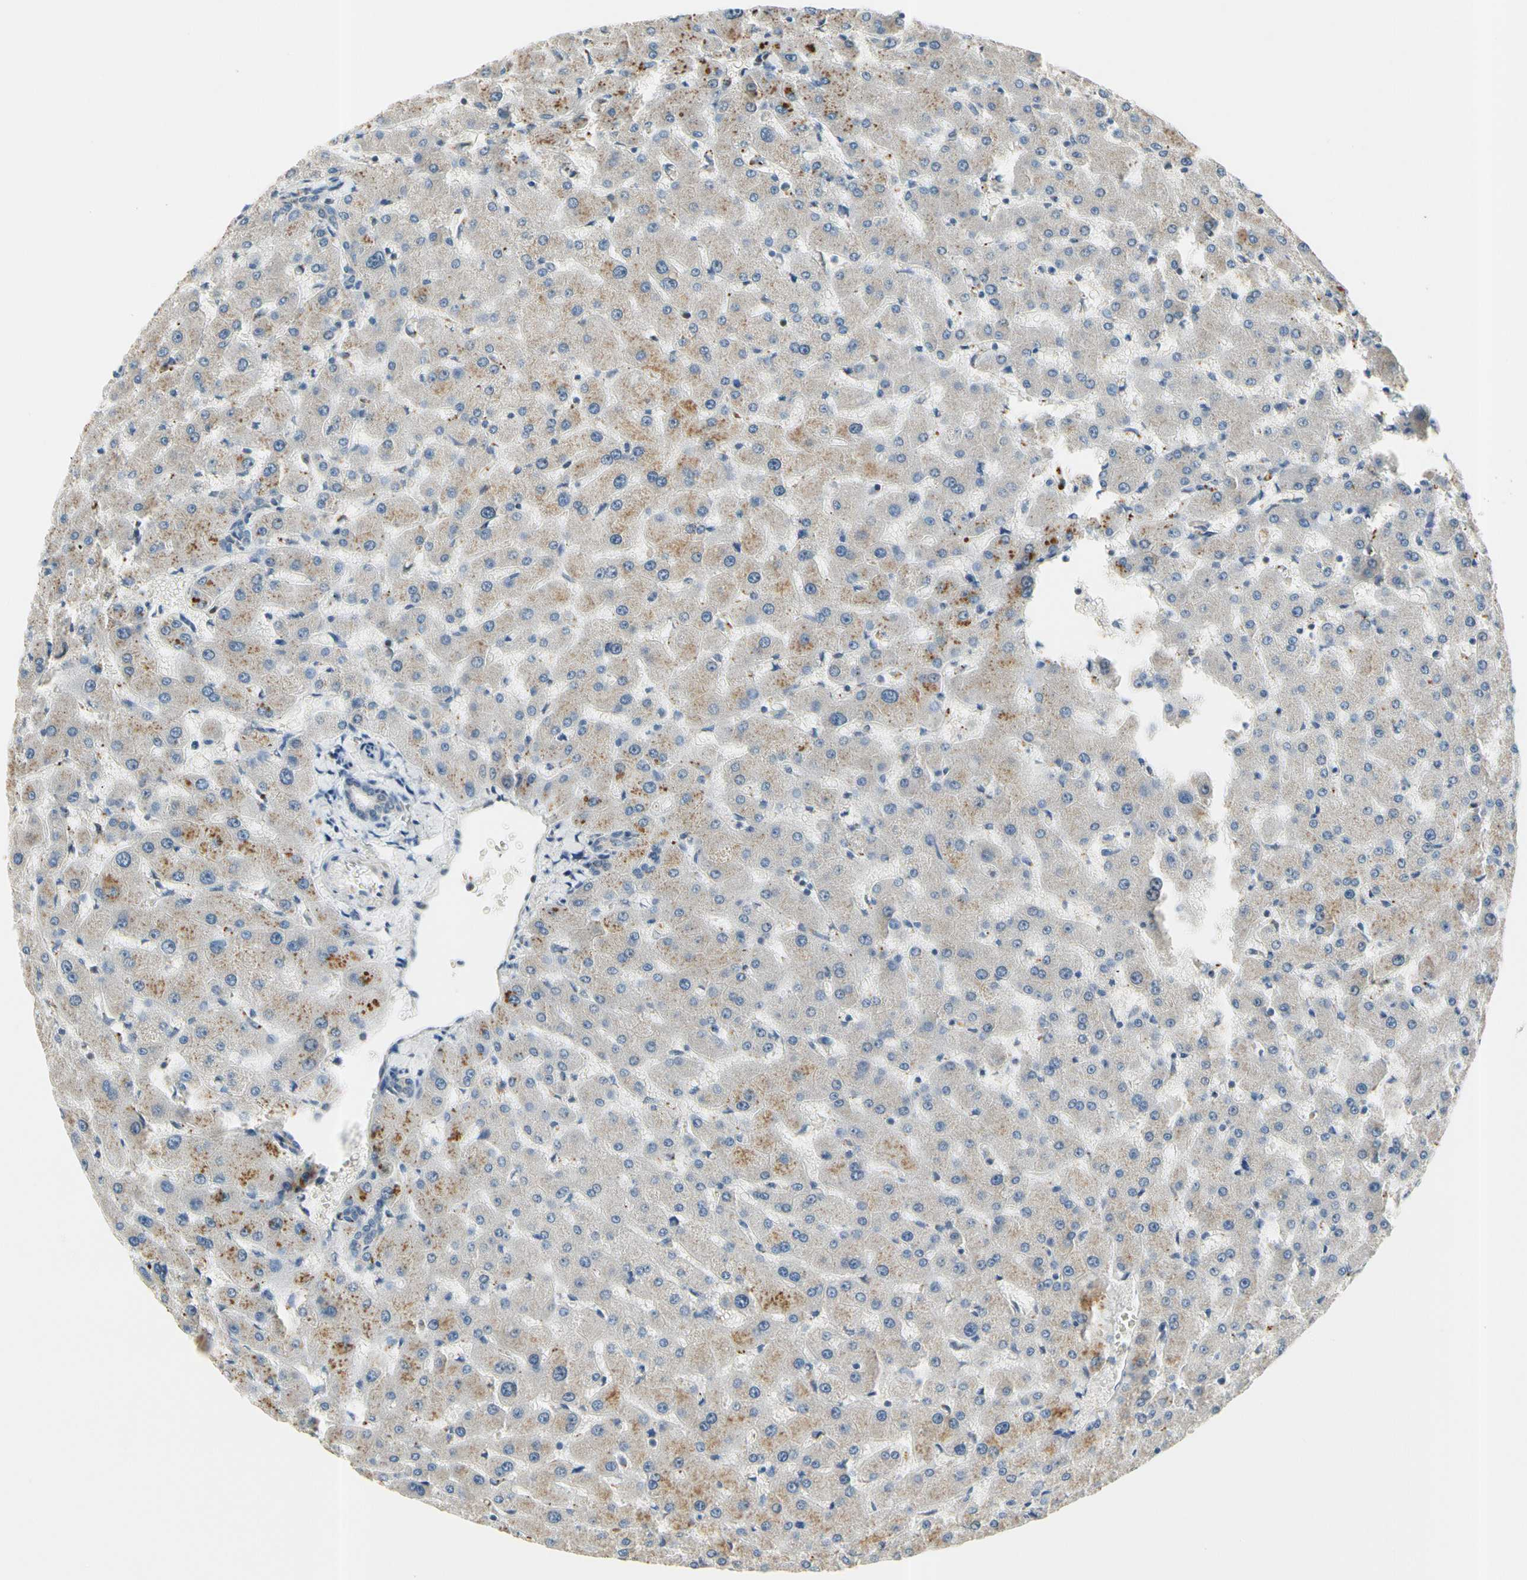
{"staining": {"intensity": "negative", "quantity": "none", "location": "none"}, "tissue": "liver", "cell_type": "Cholangiocytes", "image_type": "normal", "snomed": [{"axis": "morphology", "description": "Normal tissue, NOS"}, {"axis": "topography", "description": "Liver"}], "caption": "Immunohistochemistry (IHC) micrograph of unremarkable liver: liver stained with DAB (3,3'-diaminobenzidine) displays no significant protein positivity in cholangiocytes. Brightfield microscopy of immunohistochemistry stained with DAB (brown) and hematoxylin (blue), captured at high magnification.", "gene": "ZKSCAN3", "patient": {"sex": "female", "age": 63}}